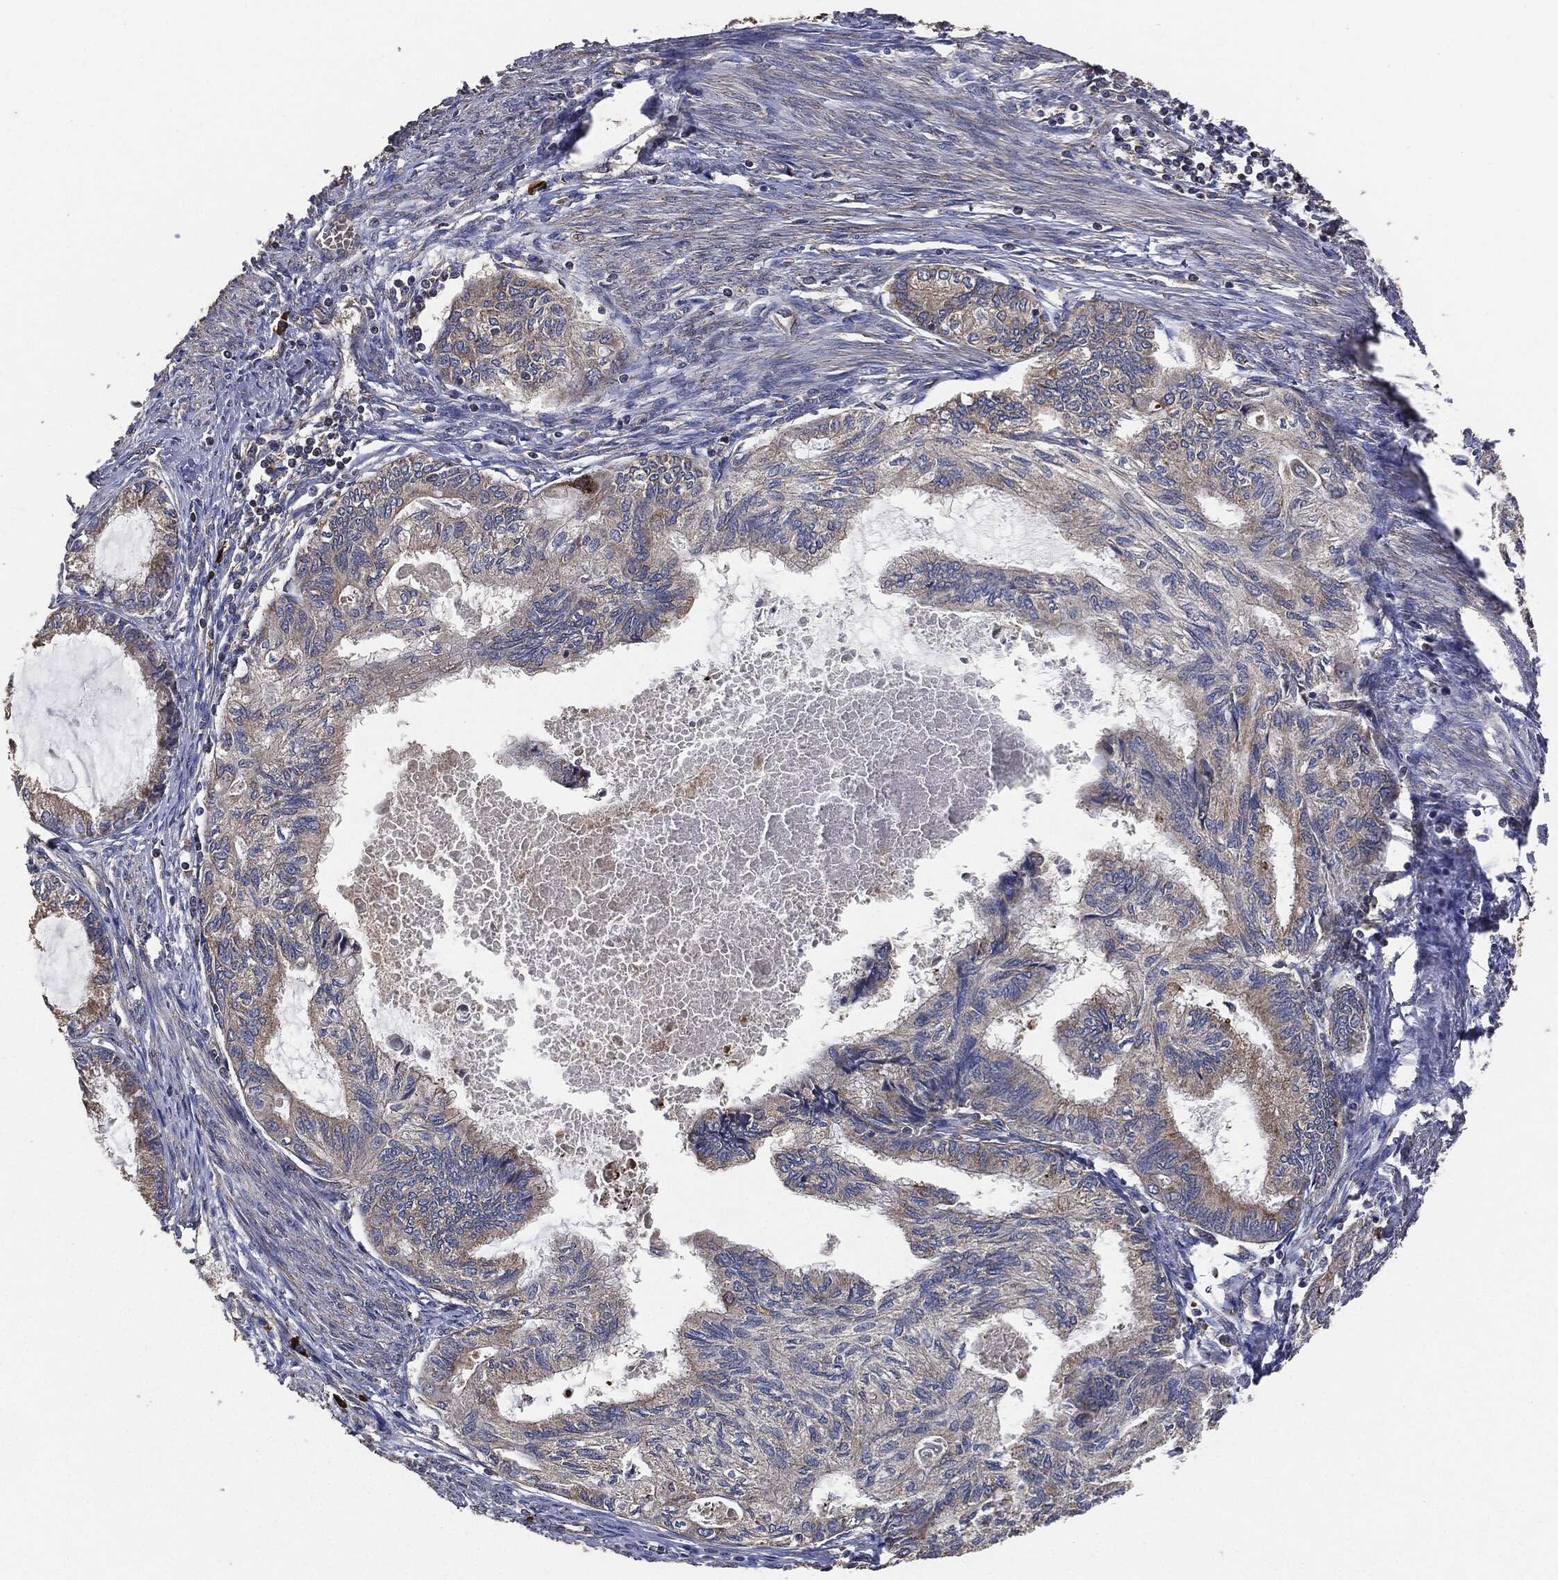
{"staining": {"intensity": "moderate", "quantity": "25%-75%", "location": "cytoplasmic/membranous"}, "tissue": "endometrial cancer", "cell_type": "Tumor cells", "image_type": "cancer", "snomed": [{"axis": "morphology", "description": "Adenocarcinoma, NOS"}, {"axis": "topography", "description": "Endometrium"}], "caption": "A high-resolution micrograph shows immunohistochemistry staining of endometrial cancer, which displays moderate cytoplasmic/membranous staining in approximately 25%-75% of tumor cells. (DAB (3,3'-diaminobenzidine) IHC with brightfield microscopy, high magnification).", "gene": "STK3", "patient": {"sex": "female", "age": 86}}